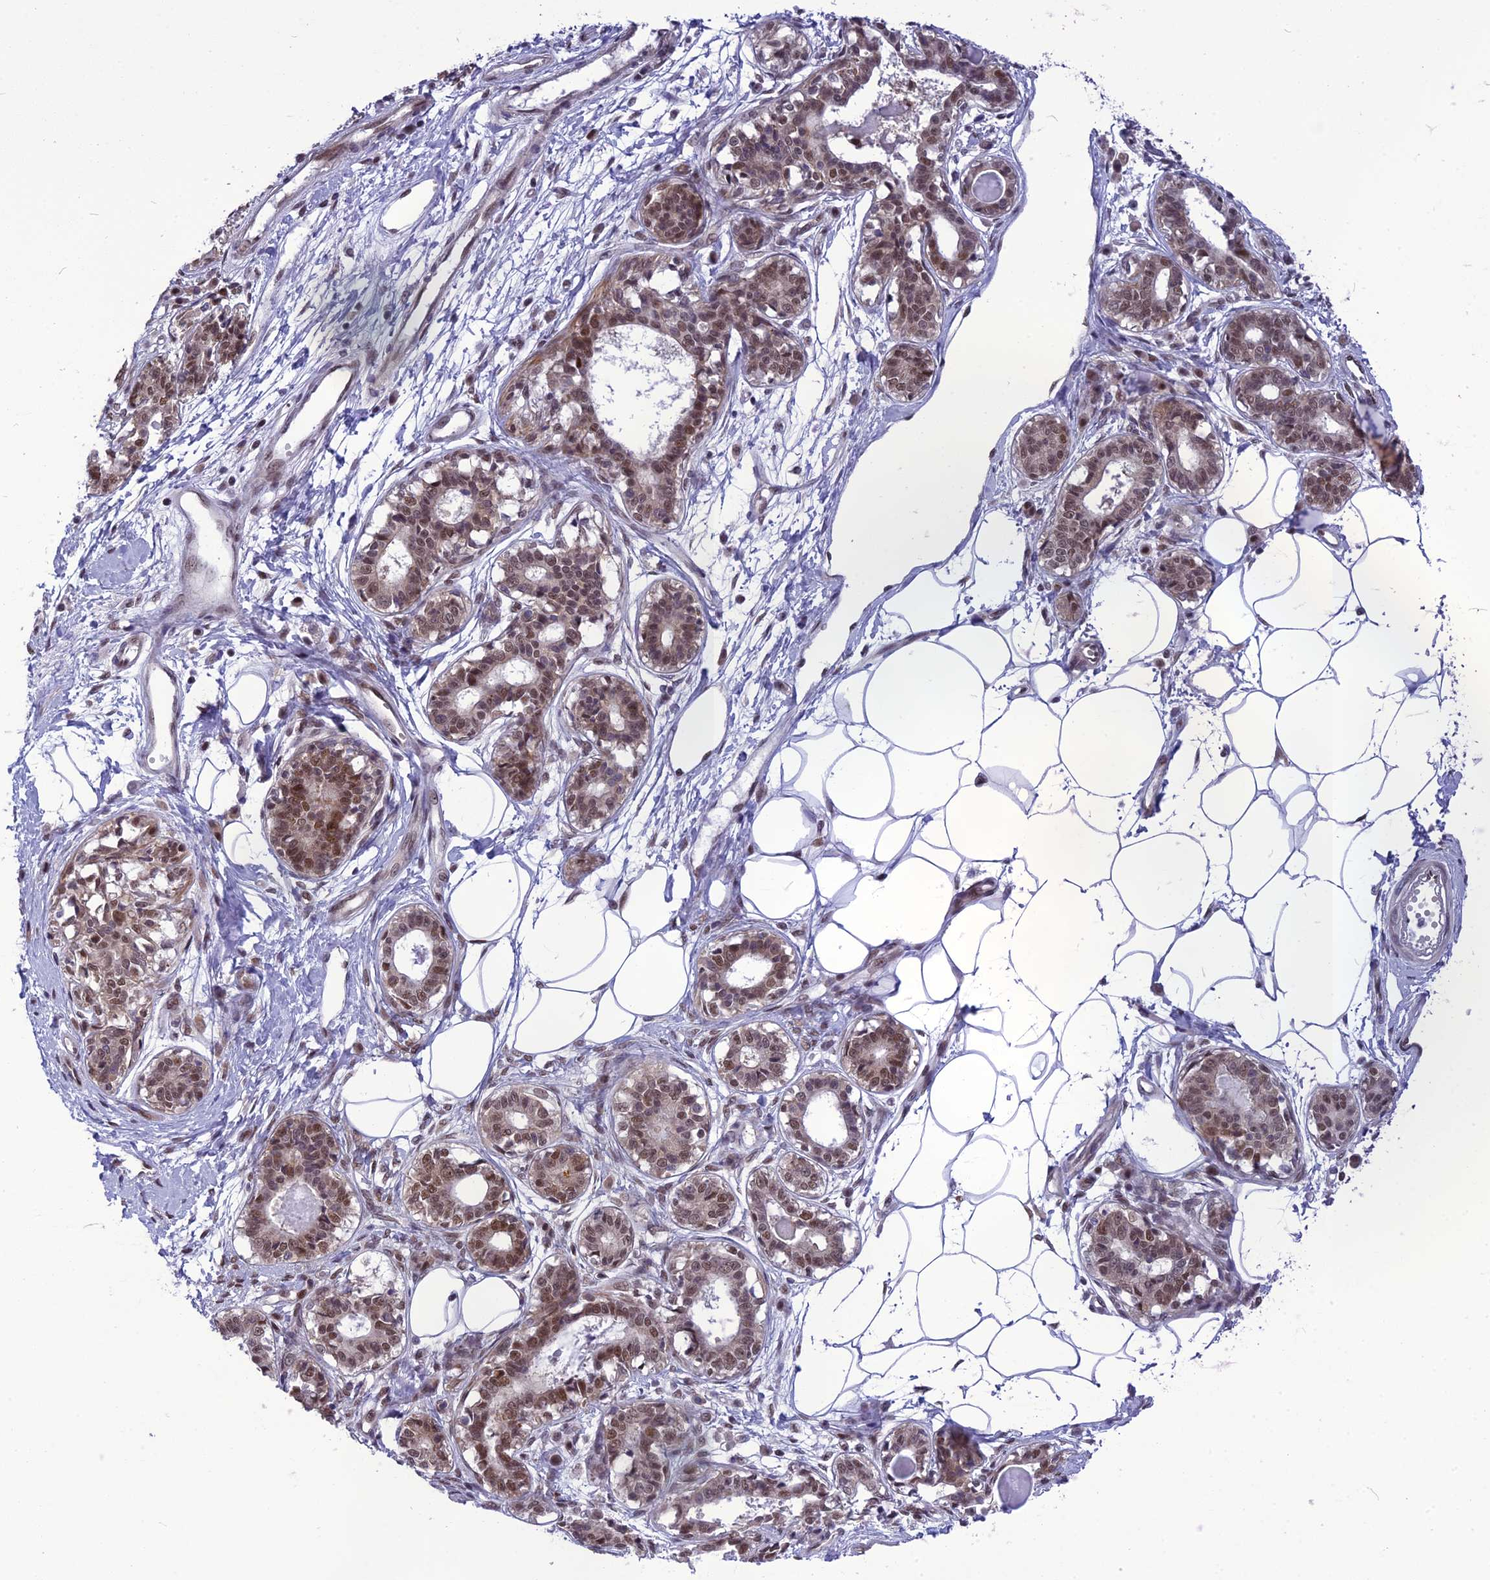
{"staining": {"intensity": "moderate", "quantity": "25%-75%", "location": "nuclear"}, "tissue": "breast", "cell_type": "Adipocytes", "image_type": "normal", "snomed": [{"axis": "morphology", "description": "Normal tissue, NOS"}, {"axis": "topography", "description": "Breast"}], "caption": "High-power microscopy captured an immunohistochemistry histopathology image of benign breast, revealing moderate nuclear positivity in approximately 25%-75% of adipocytes.", "gene": "RTRAF", "patient": {"sex": "female", "age": 45}}